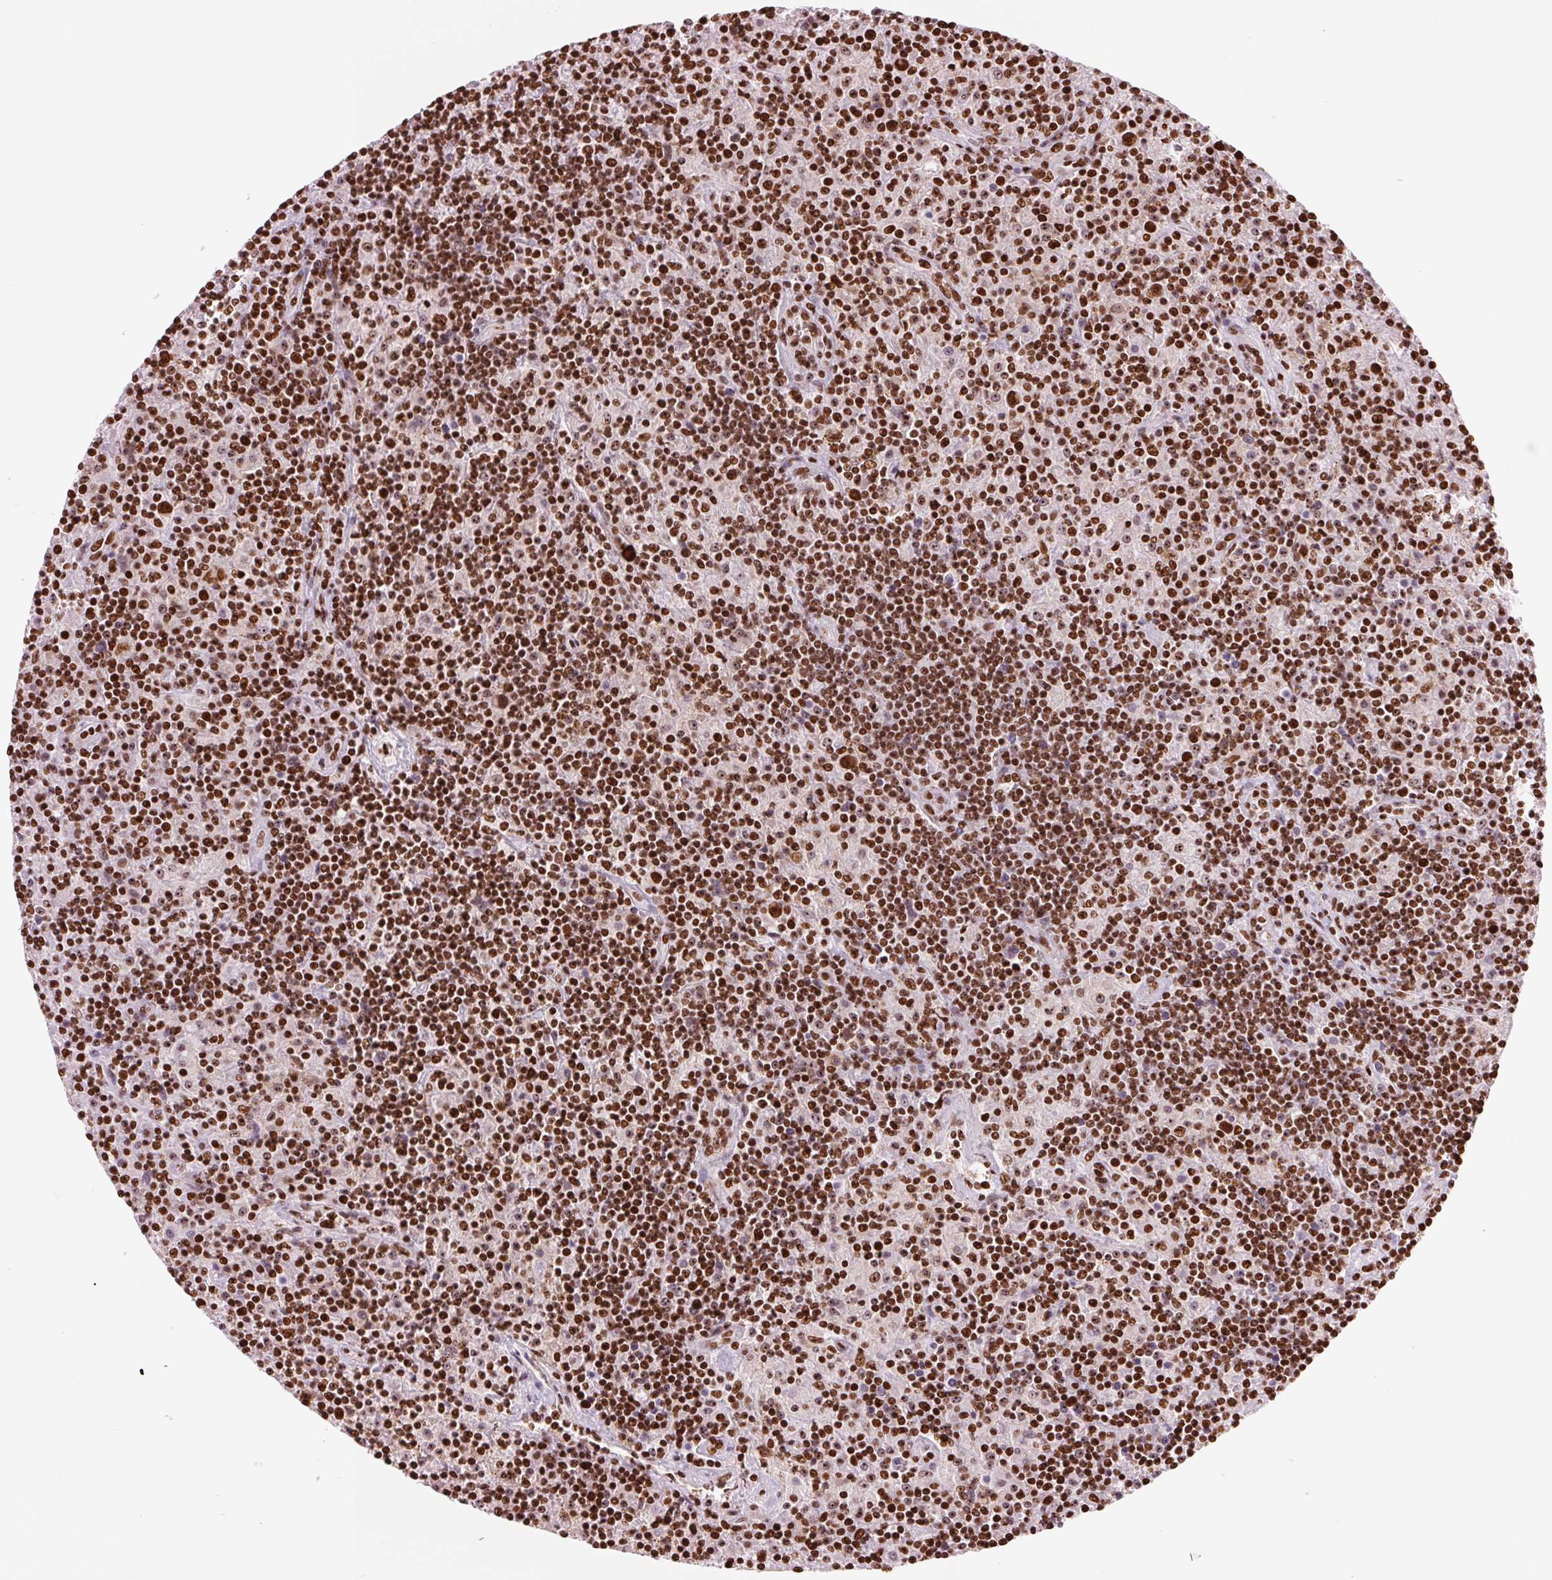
{"staining": {"intensity": "strong", "quantity": ">75%", "location": "nuclear"}, "tissue": "lymphoma", "cell_type": "Tumor cells", "image_type": "cancer", "snomed": [{"axis": "morphology", "description": "Hodgkin's disease, NOS"}, {"axis": "topography", "description": "Lymph node"}], "caption": "A brown stain highlights strong nuclear expression of a protein in lymphoma tumor cells.", "gene": "NXF1", "patient": {"sex": "male", "age": 70}}